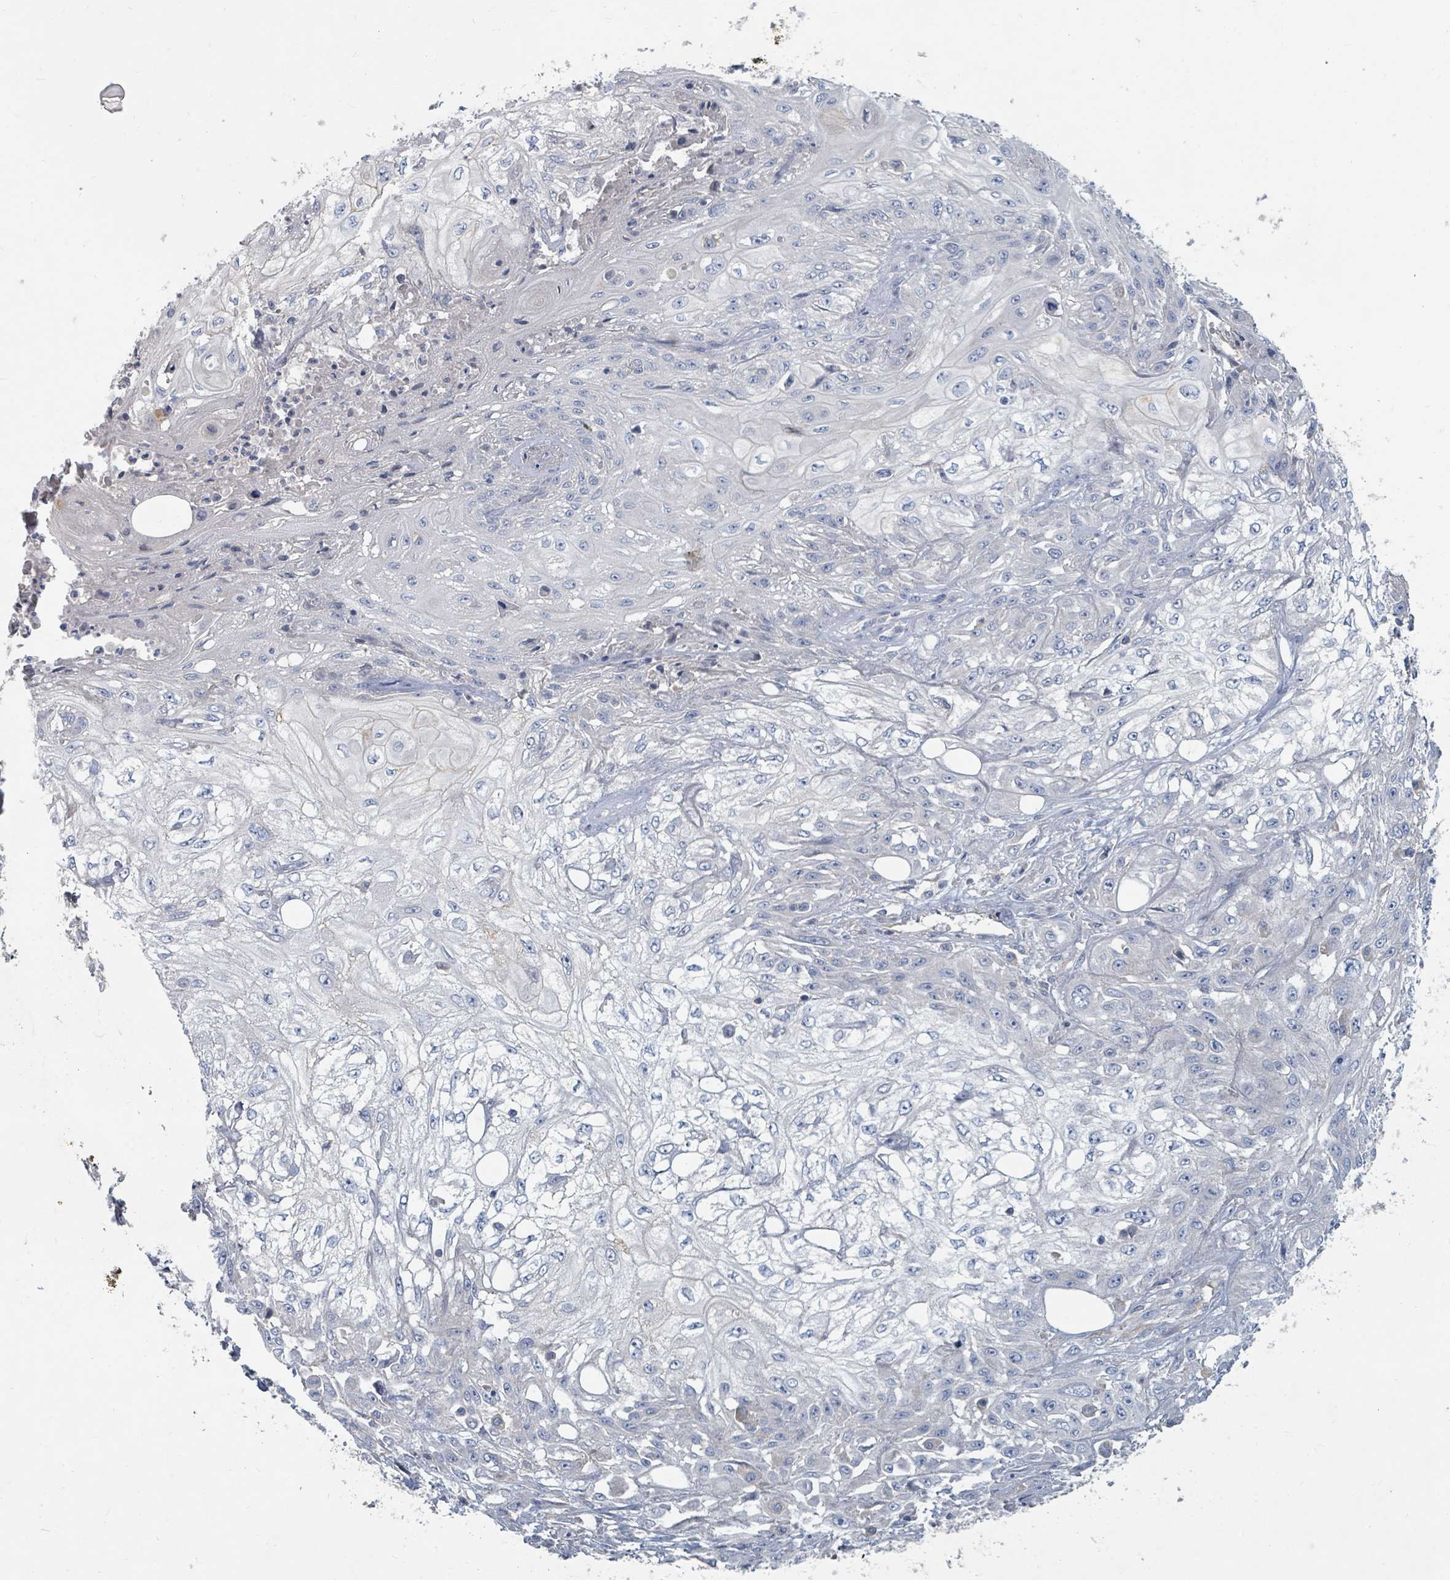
{"staining": {"intensity": "negative", "quantity": "none", "location": "none"}, "tissue": "skin cancer", "cell_type": "Tumor cells", "image_type": "cancer", "snomed": [{"axis": "morphology", "description": "Squamous cell carcinoma, NOS"}, {"axis": "morphology", "description": "Squamous cell carcinoma, metastatic, NOS"}, {"axis": "topography", "description": "Skin"}, {"axis": "topography", "description": "Lymph node"}], "caption": "Image shows no protein expression in tumor cells of skin cancer tissue.", "gene": "ARGFX", "patient": {"sex": "male", "age": 75}}